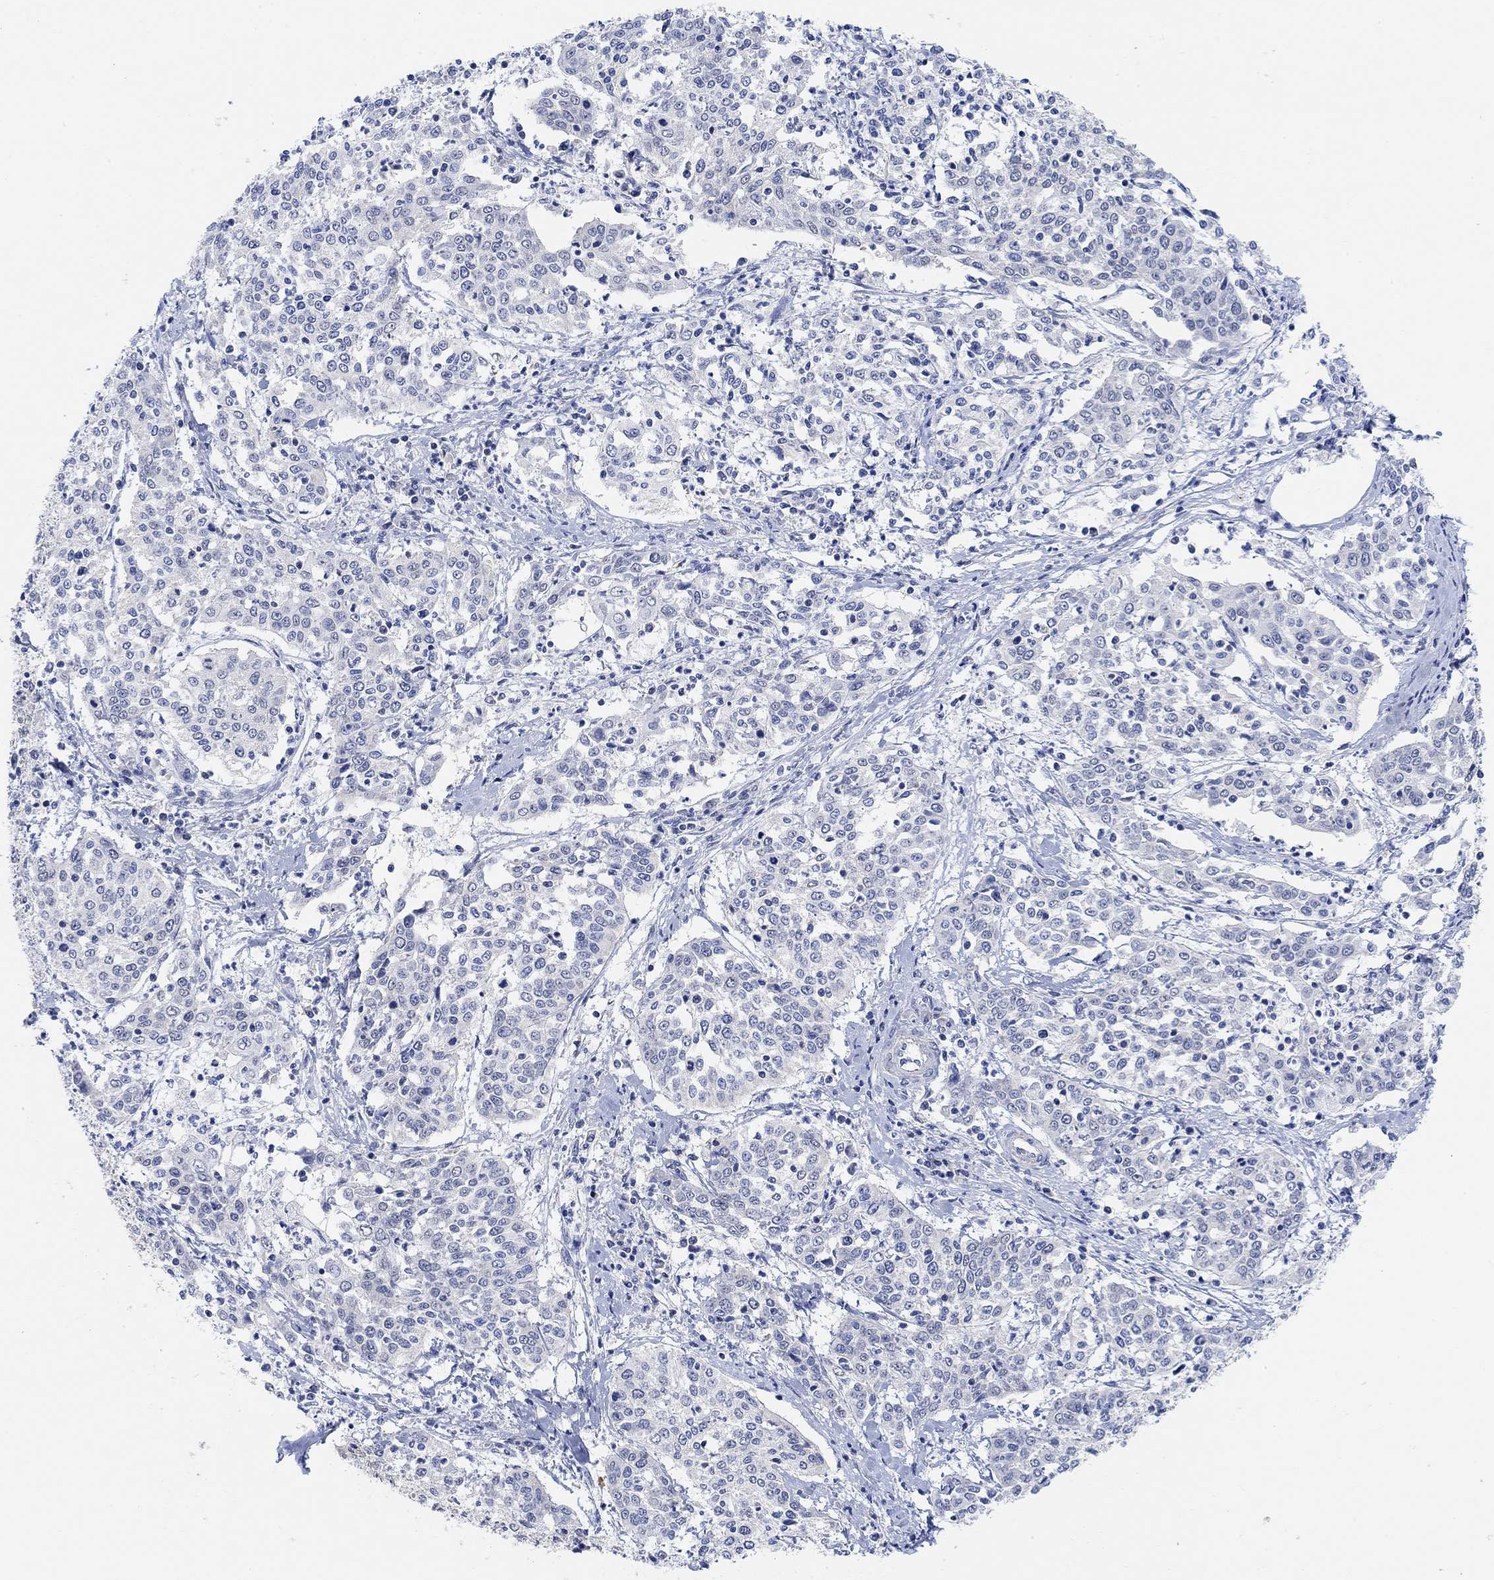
{"staining": {"intensity": "negative", "quantity": "none", "location": "none"}, "tissue": "cervical cancer", "cell_type": "Tumor cells", "image_type": "cancer", "snomed": [{"axis": "morphology", "description": "Squamous cell carcinoma, NOS"}, {"axis": "topography", "description": "Cervix"}], "caption": "This micrograph is of cervical cancer stained with immunohistochemistry to label a protein in brown with the nuclei are counter-stained blue. There is no positivity in tumor cells.", "gene": "RIMS1", "patient": {"sex": "female", "age": 41}}